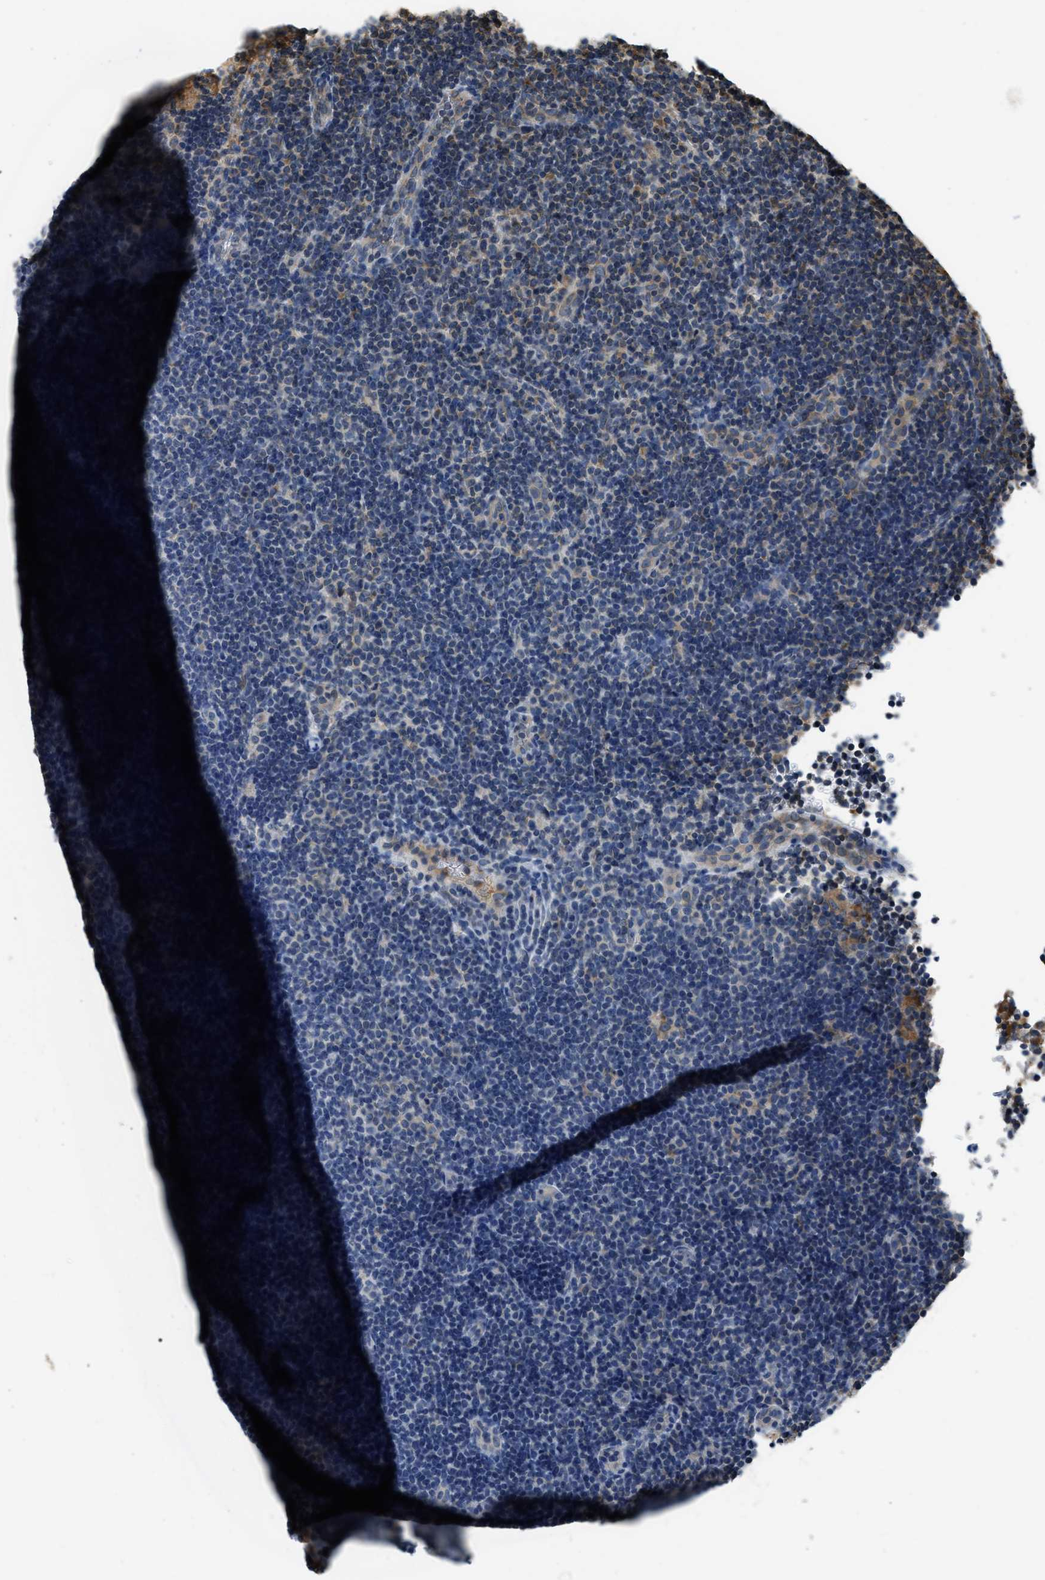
{"staining": {"intensity": "negative", "quantity": "none", "location": "none"}, "tissue": "lymphoma", "cell_type": "Tumor cells", "image_type": "cancer", "snomed": [{"axis": "morphology", "description": "Hodgkin's disease, NOS"}, {"axis": "topography", "description": "Lymph node"}], "caption": "A high-resolution histopathology image shows immunohistochemistry (IHC) staining of lymphoma, which displays no significant positivity in tumor cells. Nuclei are stained in blue.", "gene": "BCAP31", "patient": {"sex": "female", "age": 57}}